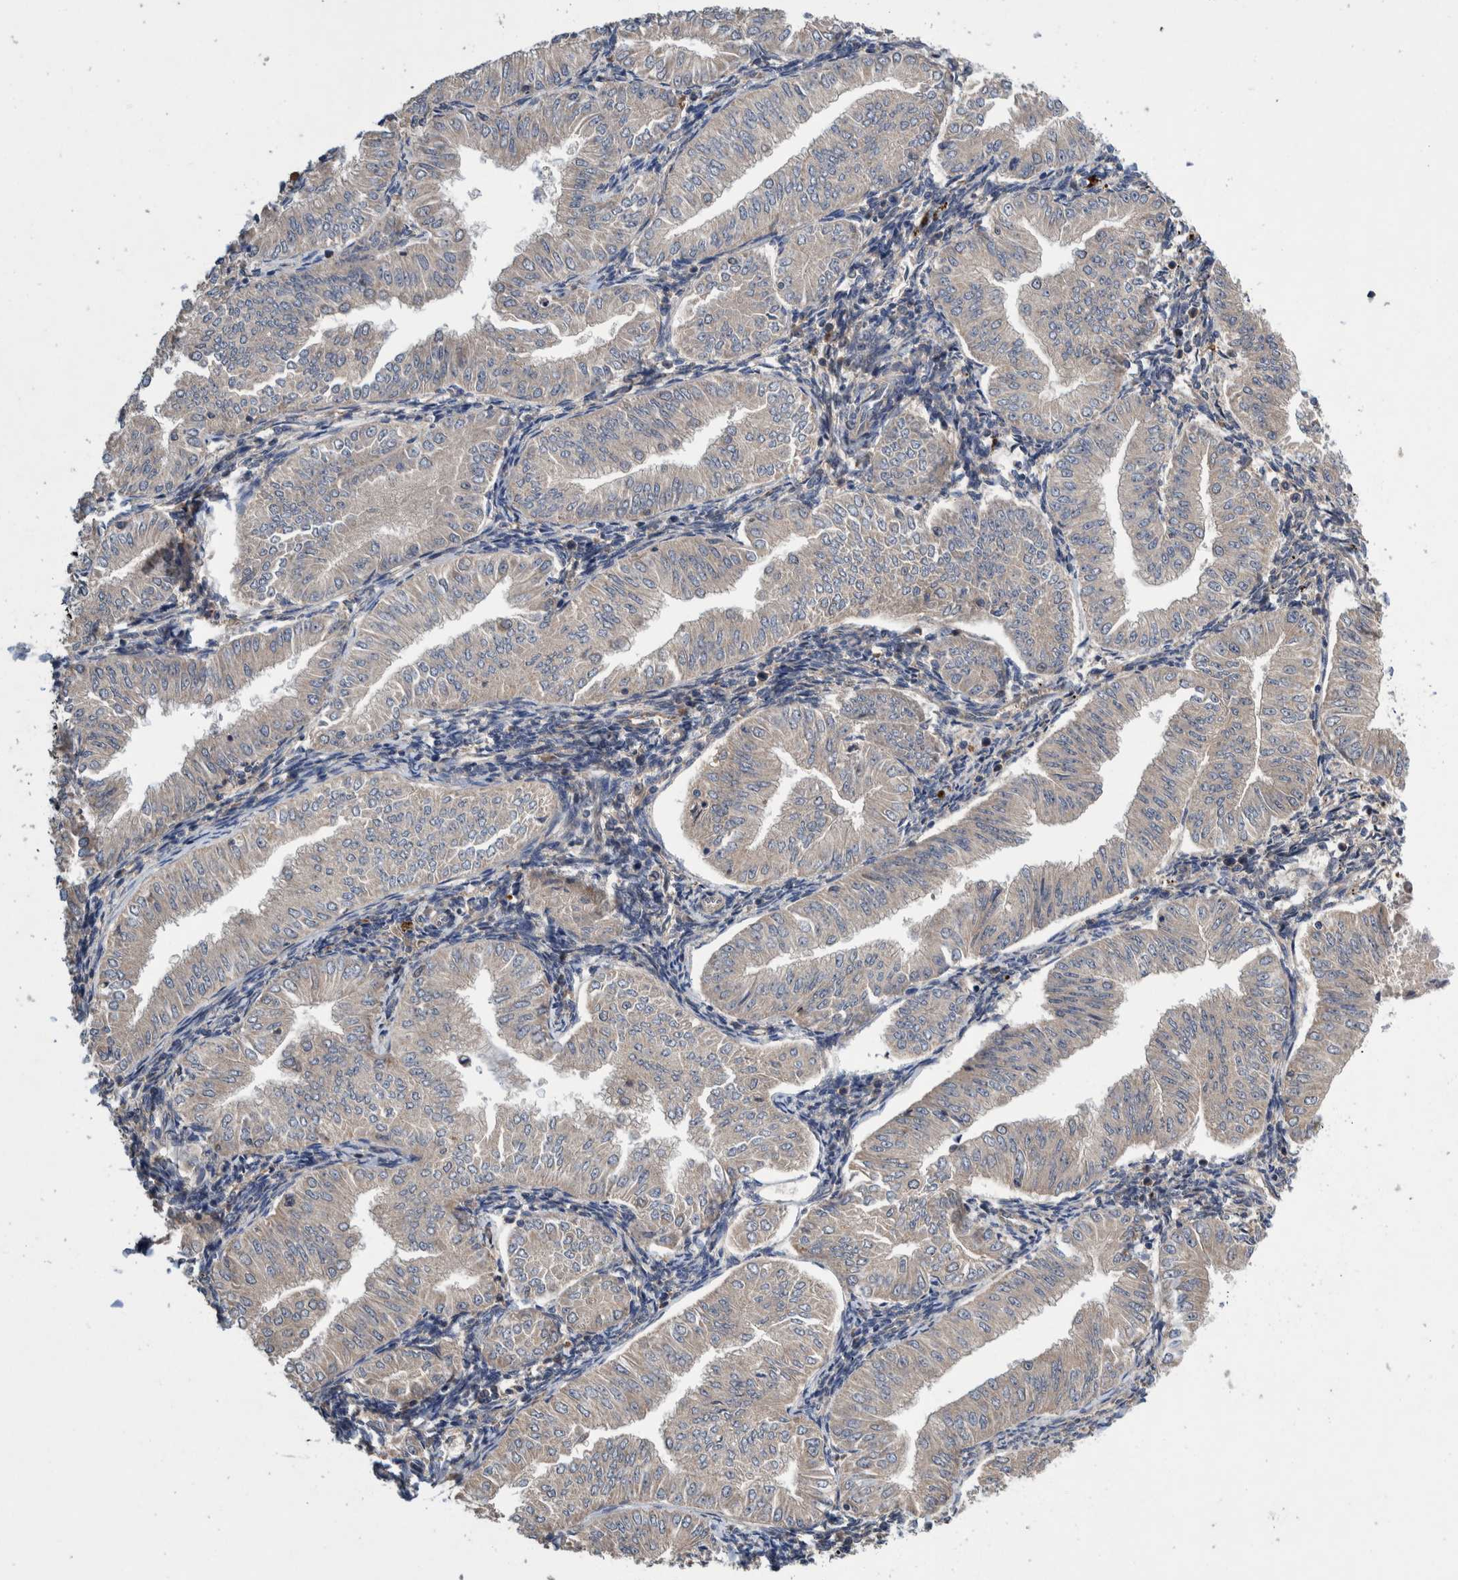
{"staining": {"intensity": "negative", "quantity": "none", "location": "none"}, "tissue": "endometrial cancer", "cell_type": "Tumor cells", "image_type": "cancer", "snomed": [{"axis": "morphology", "description": "Normal tissue, NOS"}, {"axis": "morphology", "description": "Adenocarcinoma, NOS"}, {"axis": "topography", "description": "Endometrium"}], "caption": "A high-resolution image shows IHC staining of endometrial cancer (adenocarcinoma), which displays no significant positivity in tumor cells. (DAB immunohistochemistry (IHC) with hematoxylin counter stain).", "gene": "PIK3R6", "patient": {"sex": "female", "age": 53}}